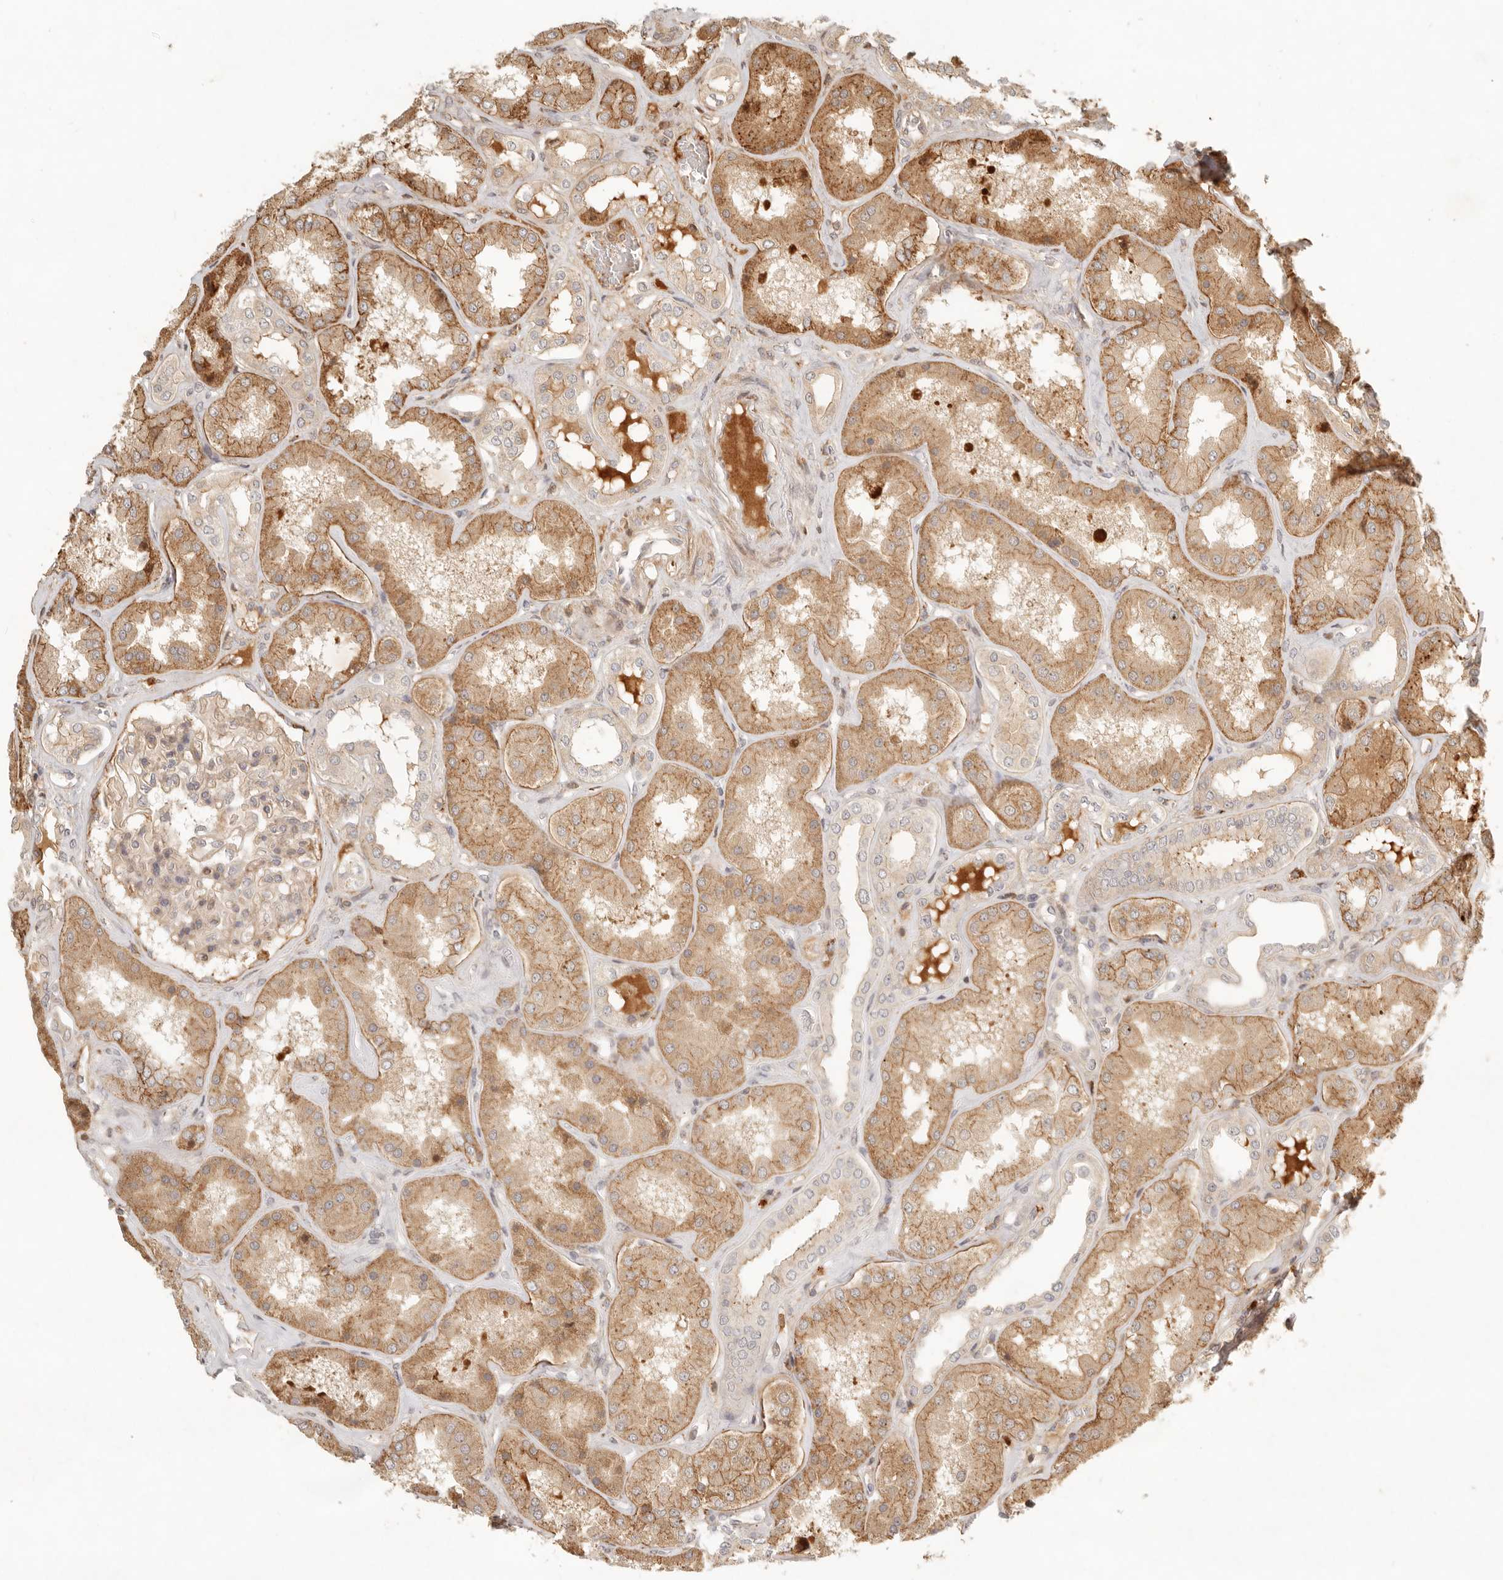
{"staining": {"intensity": "moderate", "quantity": "25%-75%", "location": "cytoplasmic/membranous"}, "tissue": "kidney", "cell_type": "Cells in glomeruli", "image_type": "normal", "snomed": [{"axis": "morphology", "description": "Normal tissue, NOS"}, {"axis": "topography", "description": "Kidney"}], "caption": "Protein staining shows moderate cytoplasmic/membranous expression in approximately 25%-75% of cells in glomeruli in unremarkable kidney.", "gene": "KLHL38", "patient": {"sex": "female", "age": 56}}